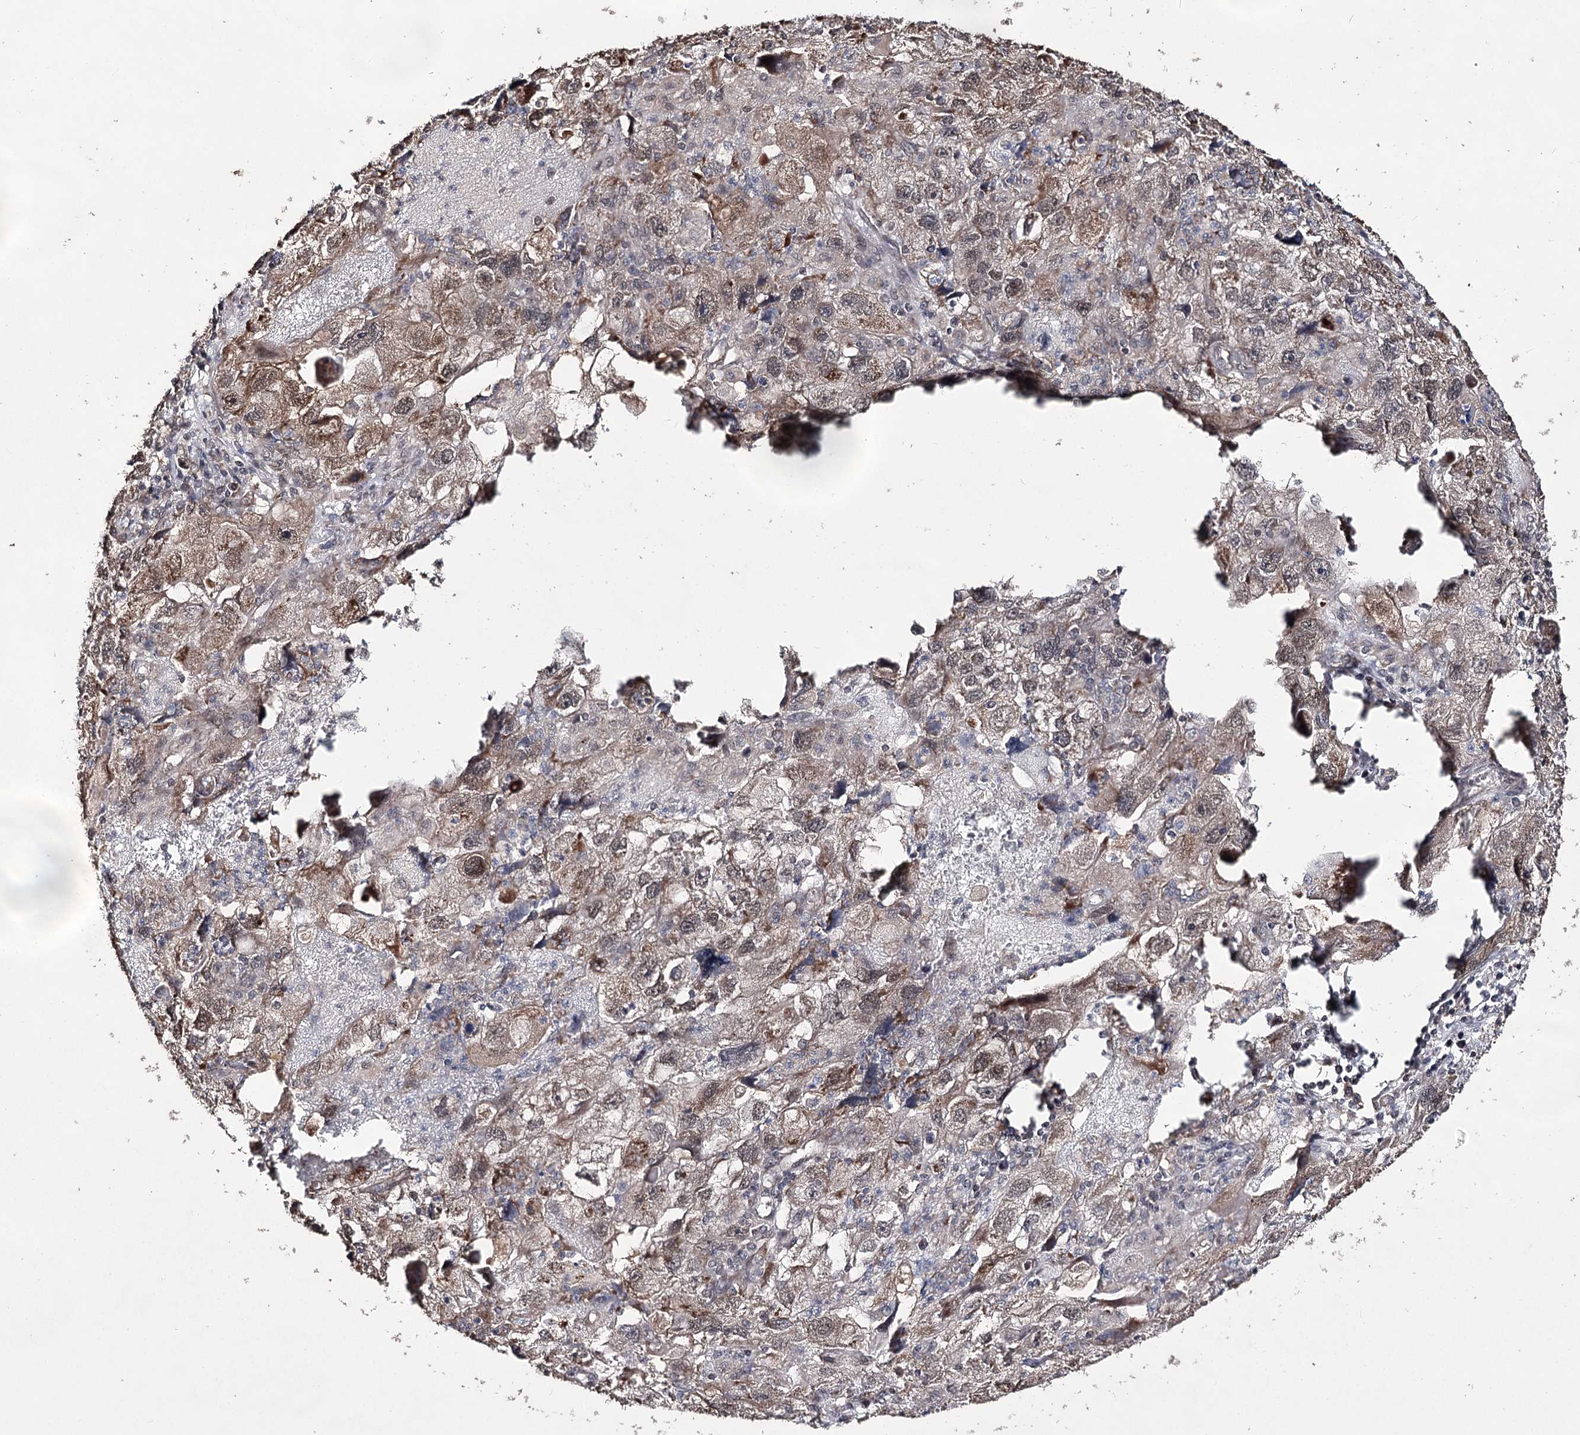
{"staining": {"intensity": "weak", "quantity": ">75%", "location": "cytoplasmic/membranous"}, "tissue": "endometrial cancer", "cell_type": "Tumor cells", "image_type": "cancer", "snomed": [{"axis": "morphology", "description": "Adenocarcinoma, NOS"}, {"axis": "topography", "description": "Endometrium"}], "caption": "A low amount of weak cytoplasmic/membranous staining is appreciated in approximately >75% of tumor cells in adenocarcinoma (endometrial) tissue. (brown staining indicates protein expression, while blue staining denotes nuclei).", "gene": "ACTR6", "patient": {"sex": "female", "age": 49}}